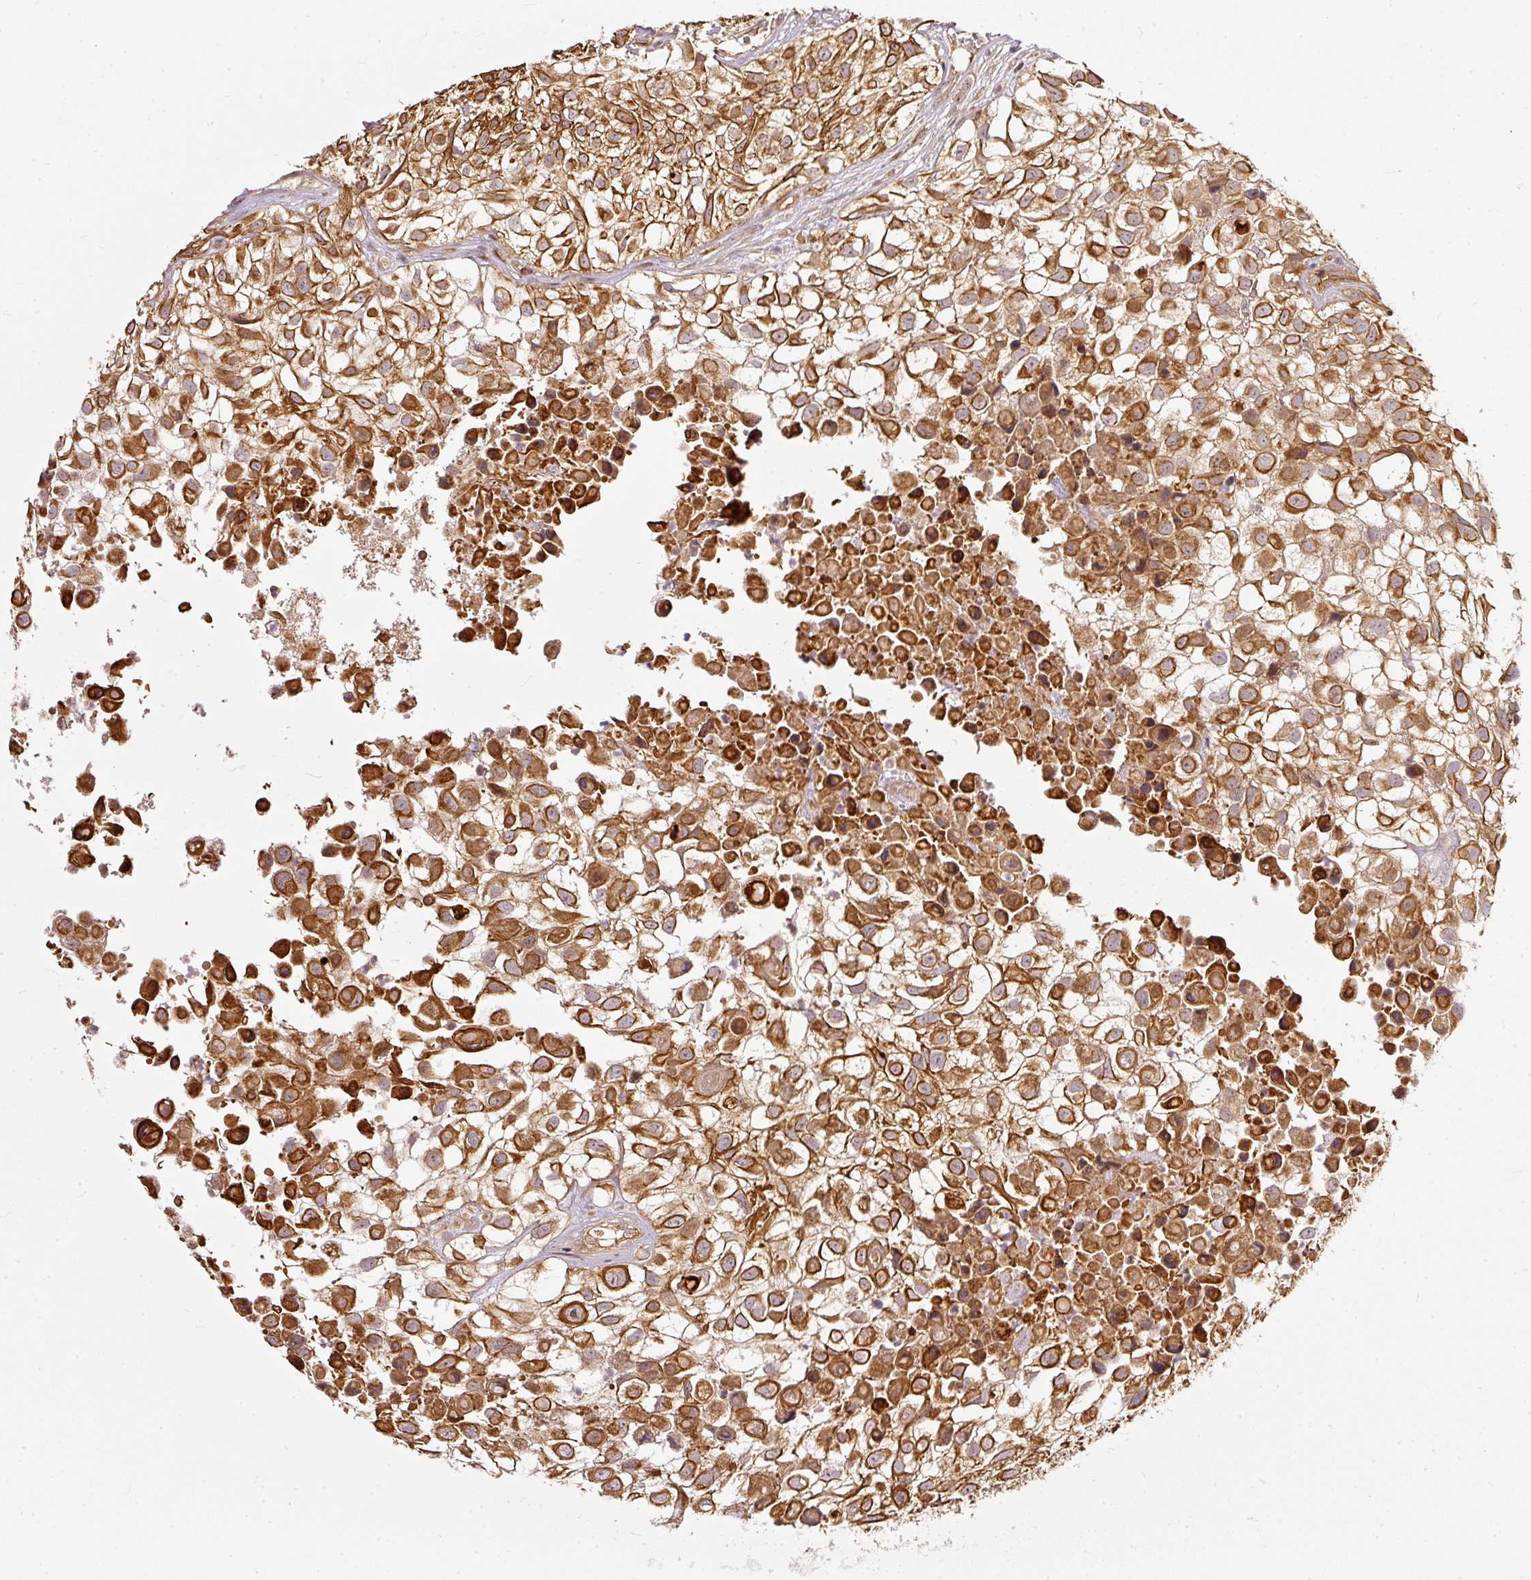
{"staining": {"intensity": "strong", "quantity": ">75%", "location": "cytoplasmic/membranous"}, "tissue": "urothelial cancer", "cell_type": "Tumor cells", "image_type": "cancer", "snomed": [{"axis": "morphology", "description": "Urothelial carcinoma, High grade"}, {"axis": "topography", "description": "Urinary bladder"}], "caption": "Urothelial cancer stained for a protein reveals strong cytoplasmic/membranous positivity in tumor cells.", "gene": "MIF4GD", "patient": {"sex": "male", "age": 56}}